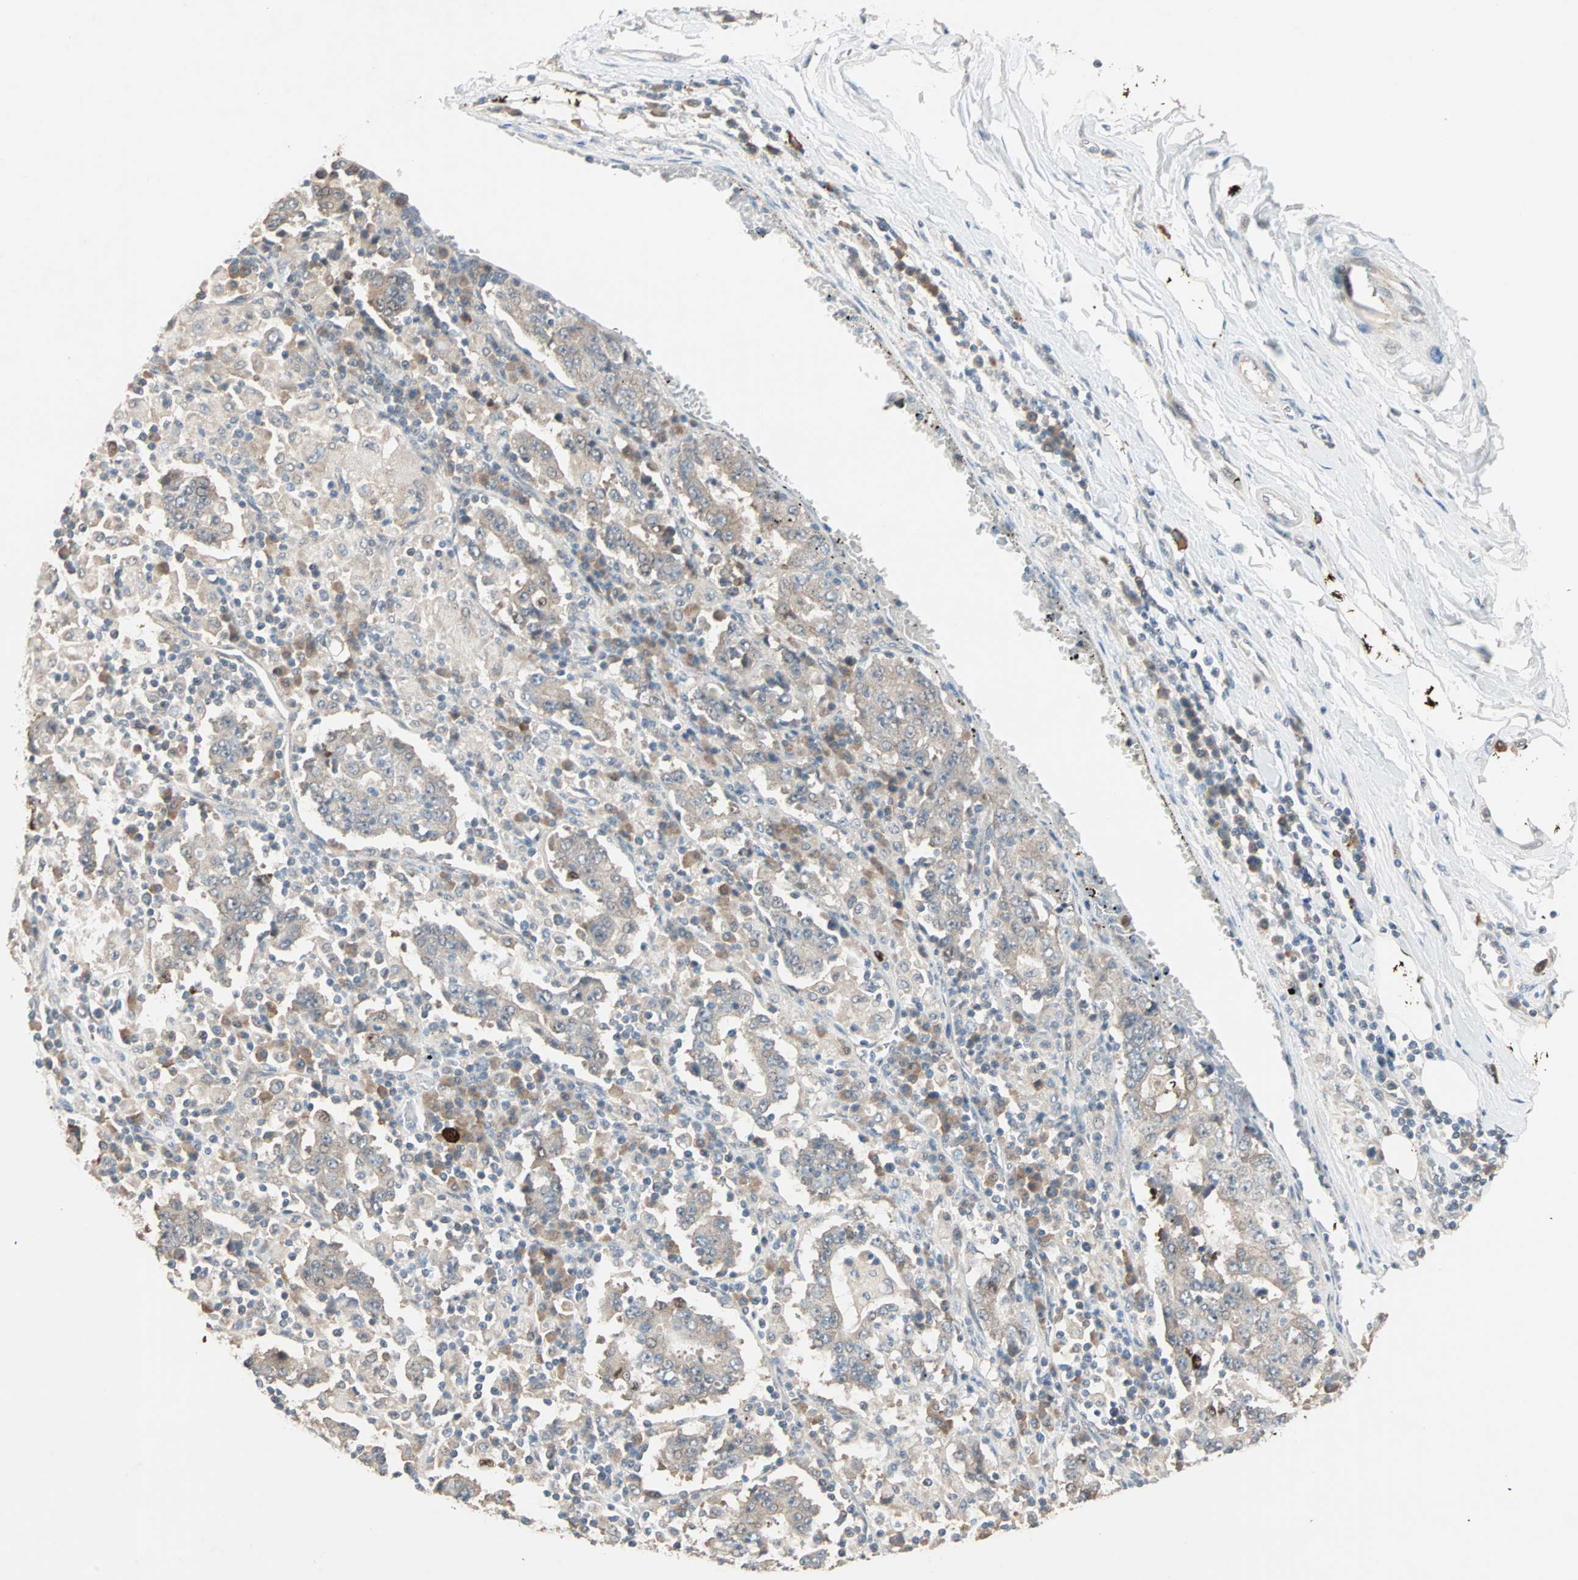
{"staining": {"intensity": "weak", "quantity": ">75%", "location": "cytoplasmic/membranous"}, "tissue": "stomach cancer", "cell_type": "Tumor cells", "image_type": "cancer", "snomed": [{"axis": "morphology", "description": "Normal tissue, NOS"}, {"axis": "morphology", "description": "Adenocarcinoma, NOS"}, {"axis": "topography", "description": "Stomach, upper"}, {"axis": "topography", "description": "Stomach"}], "caption": "Immunohistochemical staining of adenocarcinoma (stomach) demonstrates weak cytoplasmic/membranous protein positivity in about >75% of tumor cells.", "gene": "TTF2", "patient": {"sex": "male", "age": 59}}